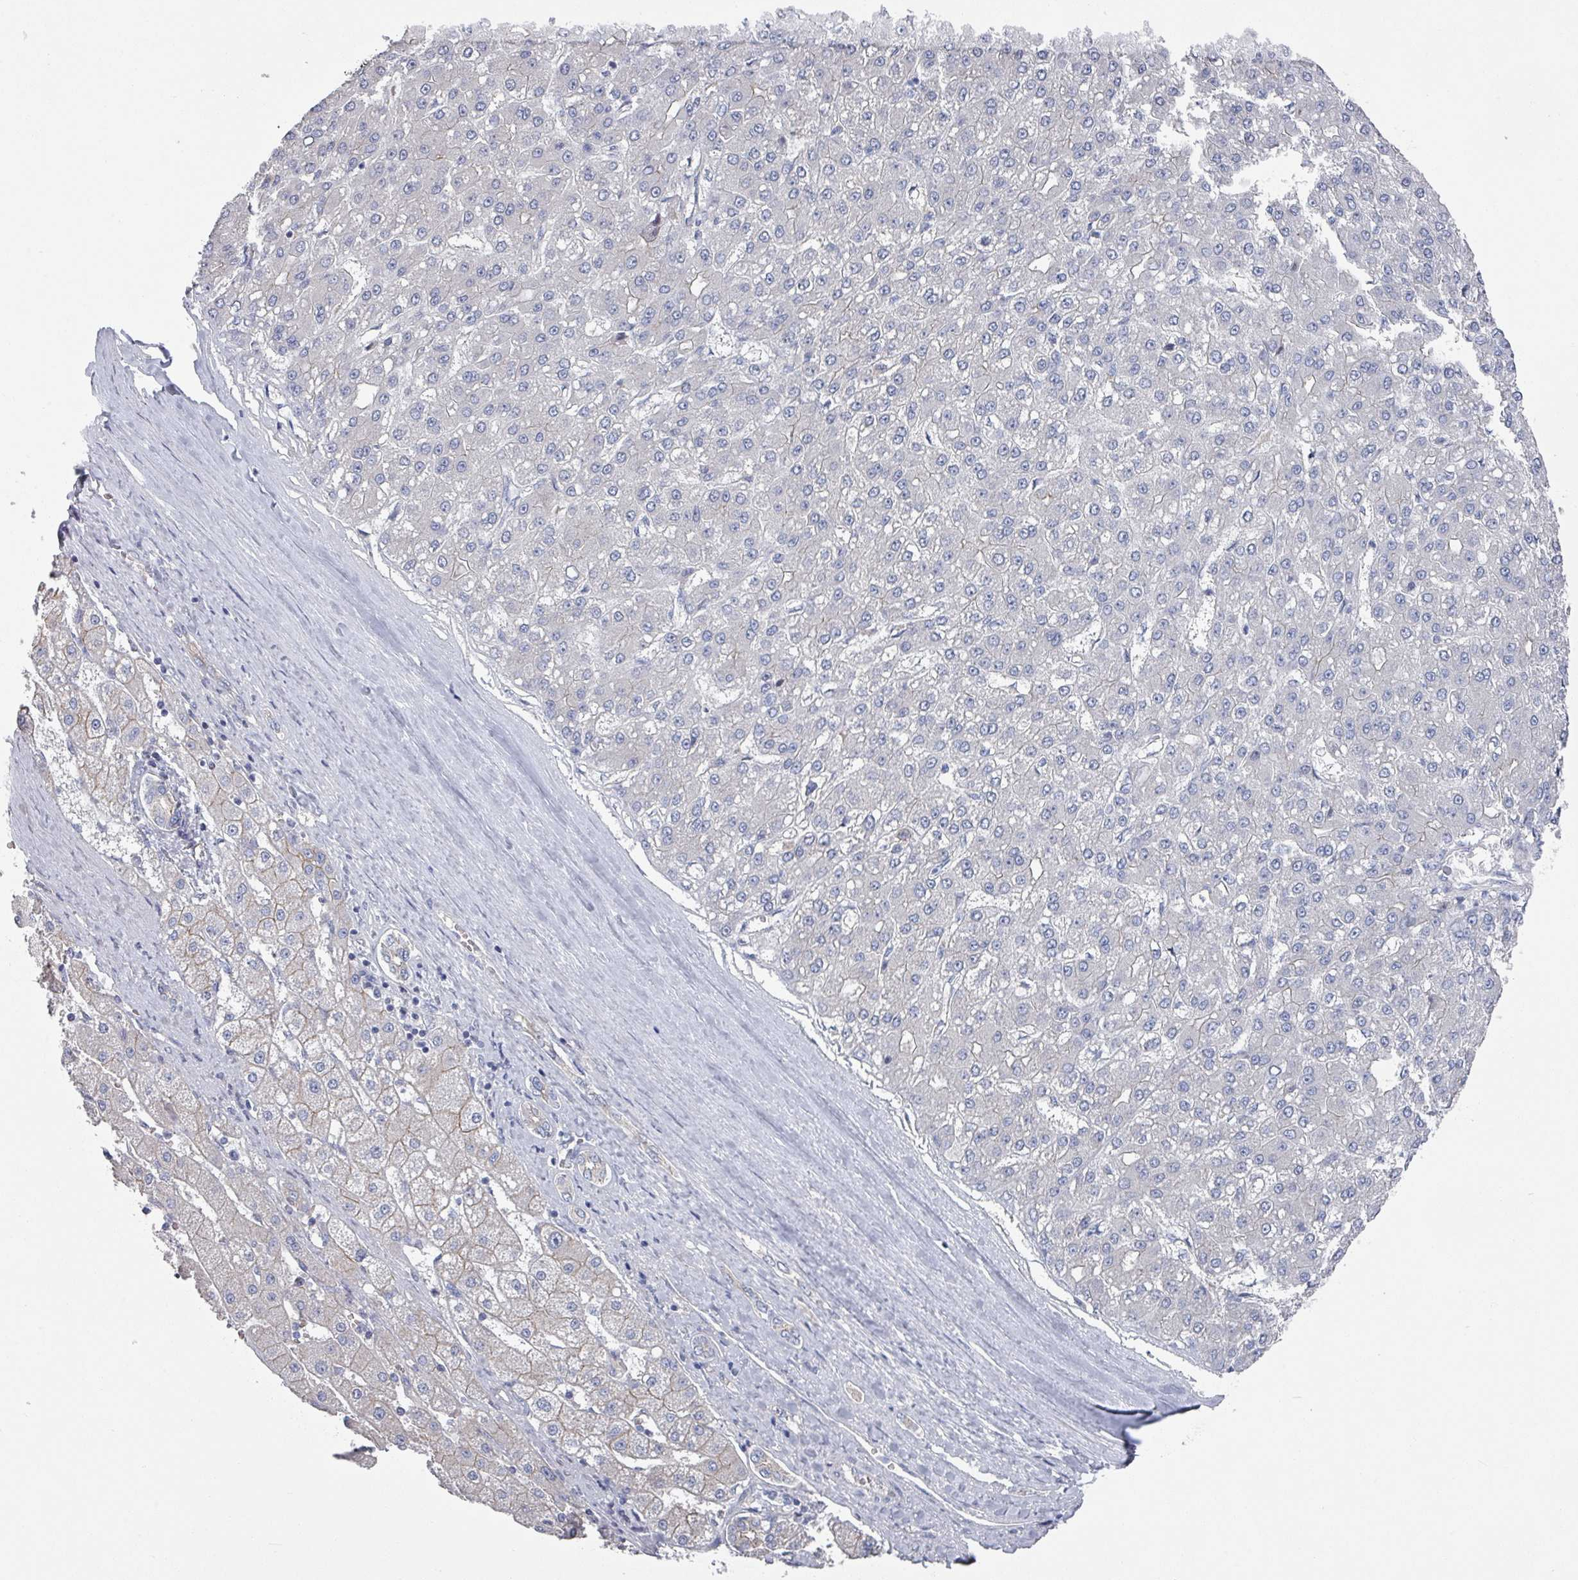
{"staining": {"intensity": "negative", "quantity": "none", "location": "none"}, "tissue": "liver cancer", "cell_type": "Tumor cells", "image_type": "cancer", "snomed": [{"axis": "morphology", "description": "Carcinoma, Hepatocellular, NOS"}, {"axis": "topography", "description": "Liver"}], "caption": "Tumor cells are negative for protein expression in human liver cancer.", "gene": "EFL1", "patient": {"sex": "male", "age": 67}}